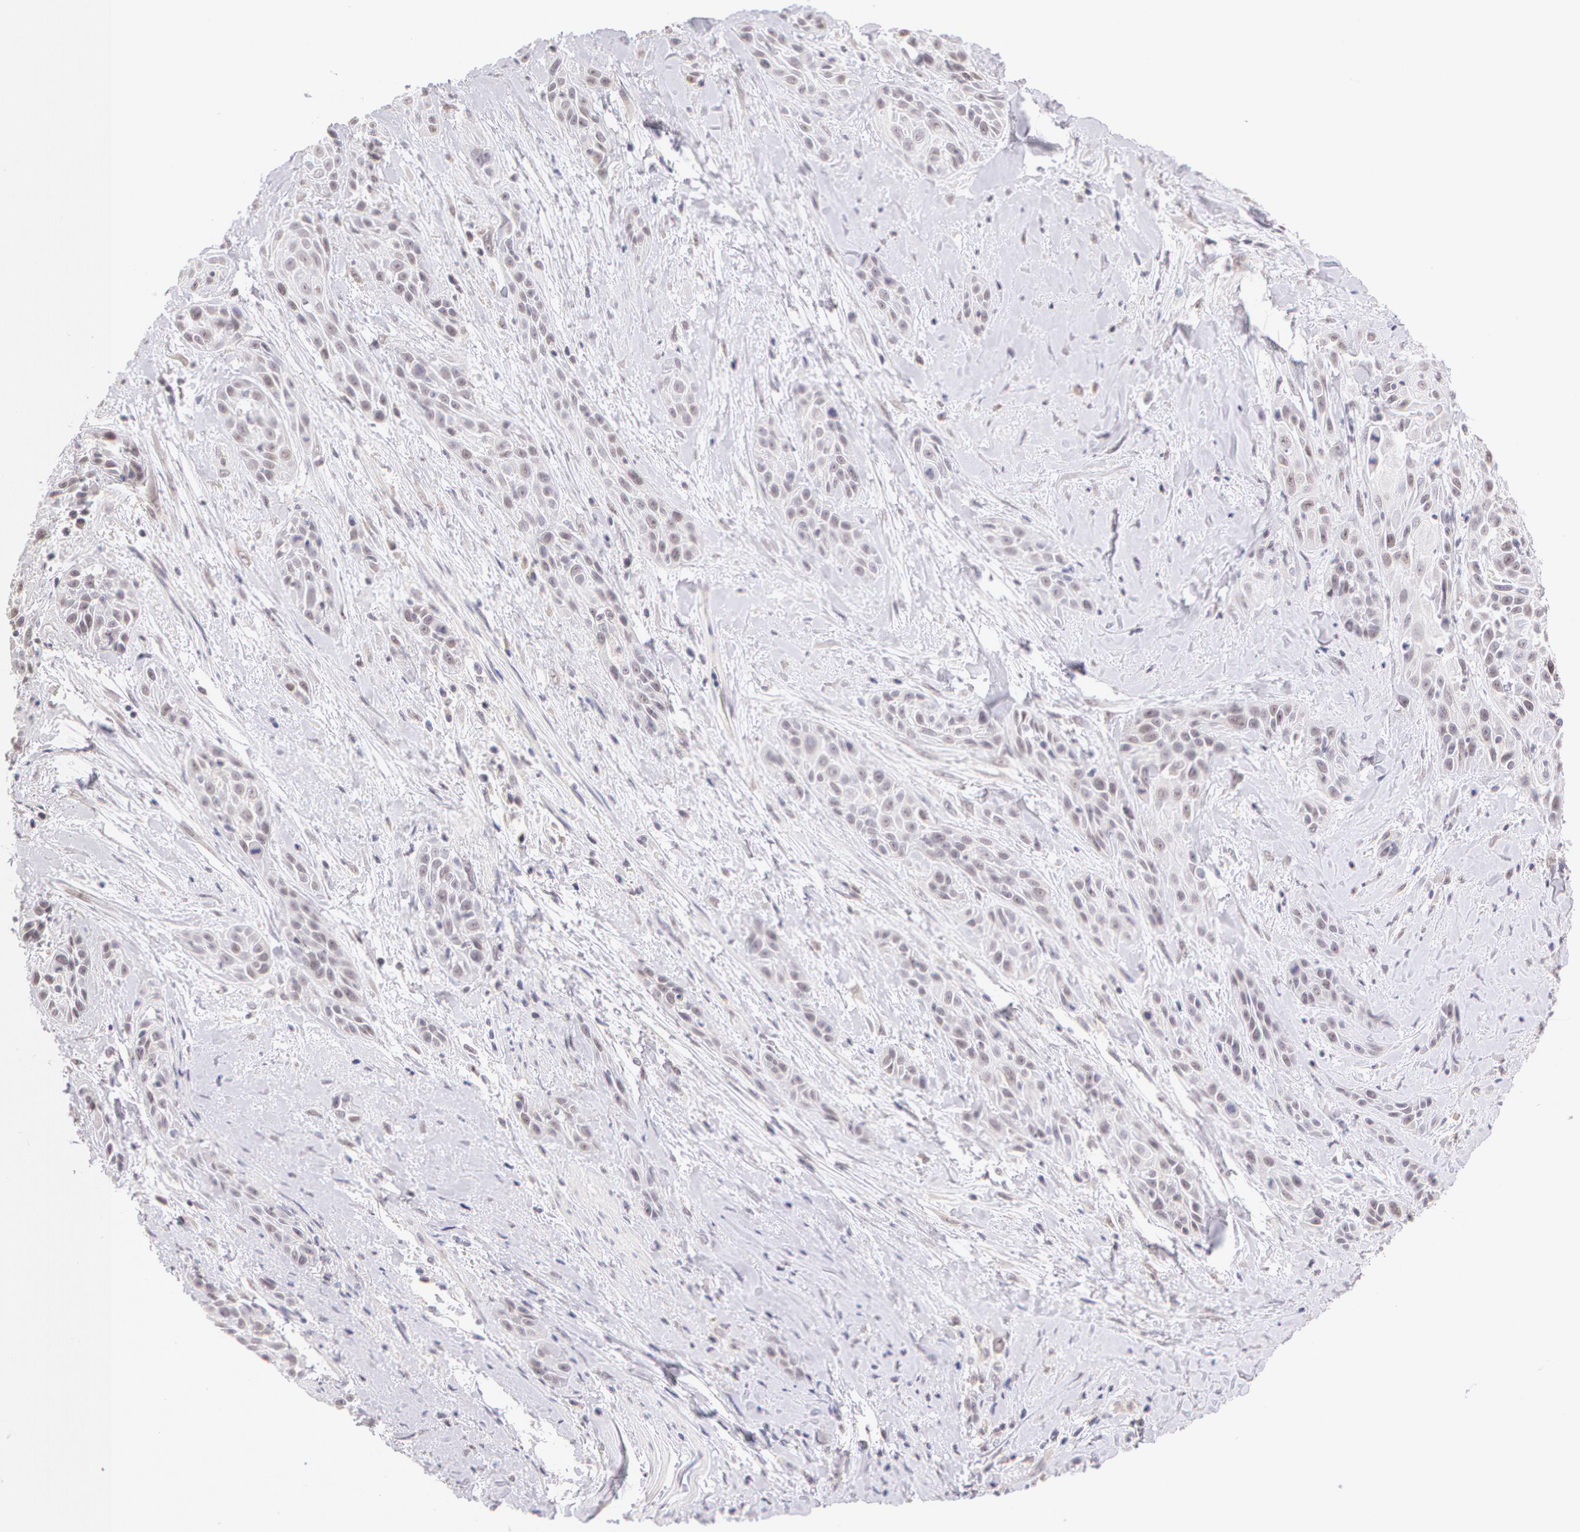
{"staining": {"intensity": "weak", "quantity": "<25%", "location": "nuclear"}, "tissue": "skin cancer", "cell_type": "Tumor cells", "image_type": "cancer", "snomed": [{"axis": "morphology", "description": "Squamous cell carcinoma, NOS"}, {"axis": "topography", "description": "Skin"}, {"axis": "topography", "description": "Anal"}], "caption": "Protein analysis of squamous cell carcinoma (skin) demonstrates no significant expression in tumor cells.", "gene": "ZNF597", "patient": {"sex": "male", "age": 64}}